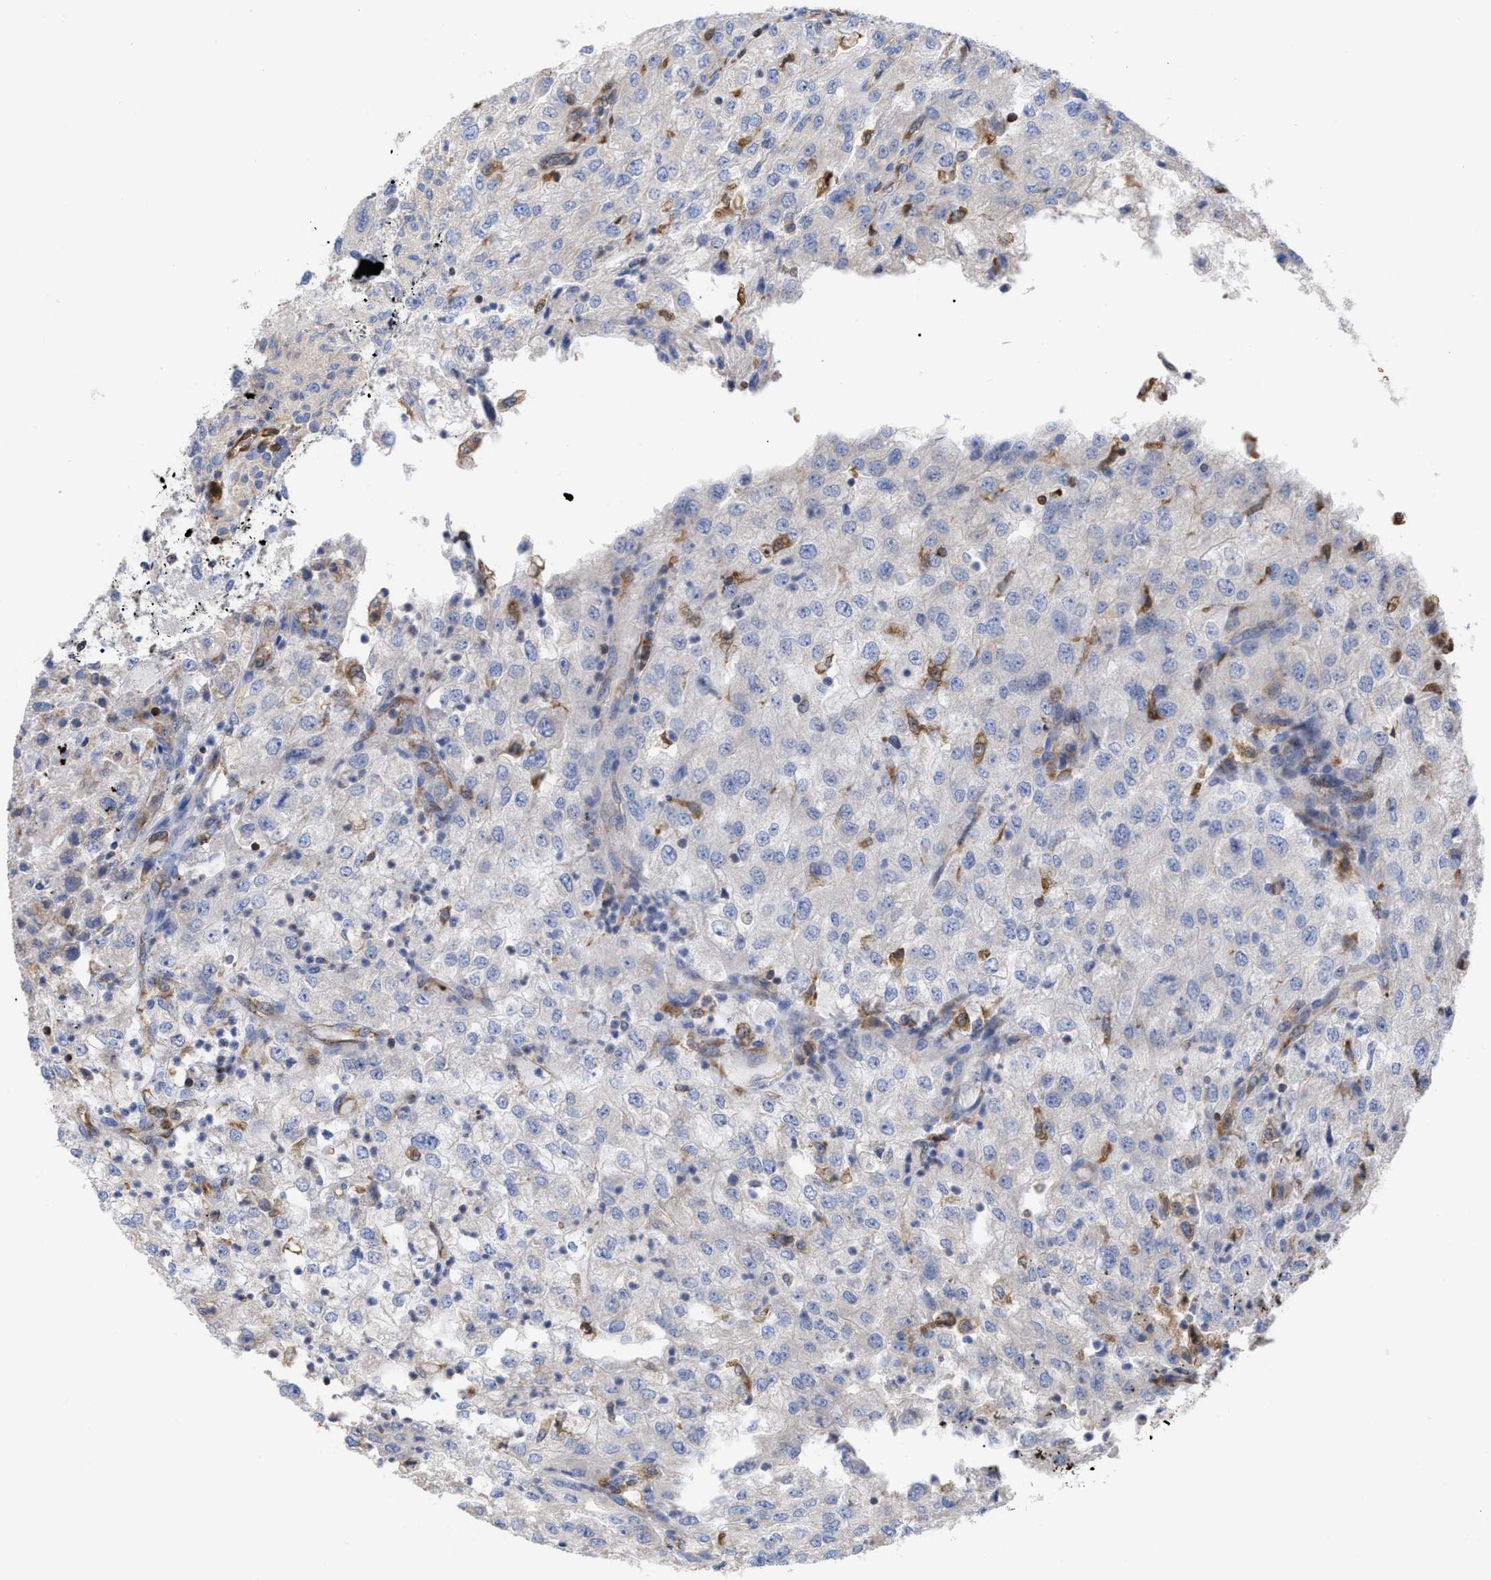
{"staining": {"intensity": "negative", "quantity": "none", "location": "none"}, "tissue": "renal cancer", "cell_type": "Tumor cells", "image_type": "cancer", "snomed": [{"axis": "morphology", "description": "Adenocarcinoma, NOS"}, {"axis": "topography", "description": "Kidney"}], "caption": "Immunohistochemistry of human adenocarcinoma (renal) displays no positivity in tumor cells. The staining was performed using DAB (3,3'-diaminobenzidine) to visualize the protein expression in brown, while the nuclei were stained in blue with hematoxylin (Magnification: 20x).", "gene": "GIMAP4", "patient": {"sex": "female", "age": 54}}